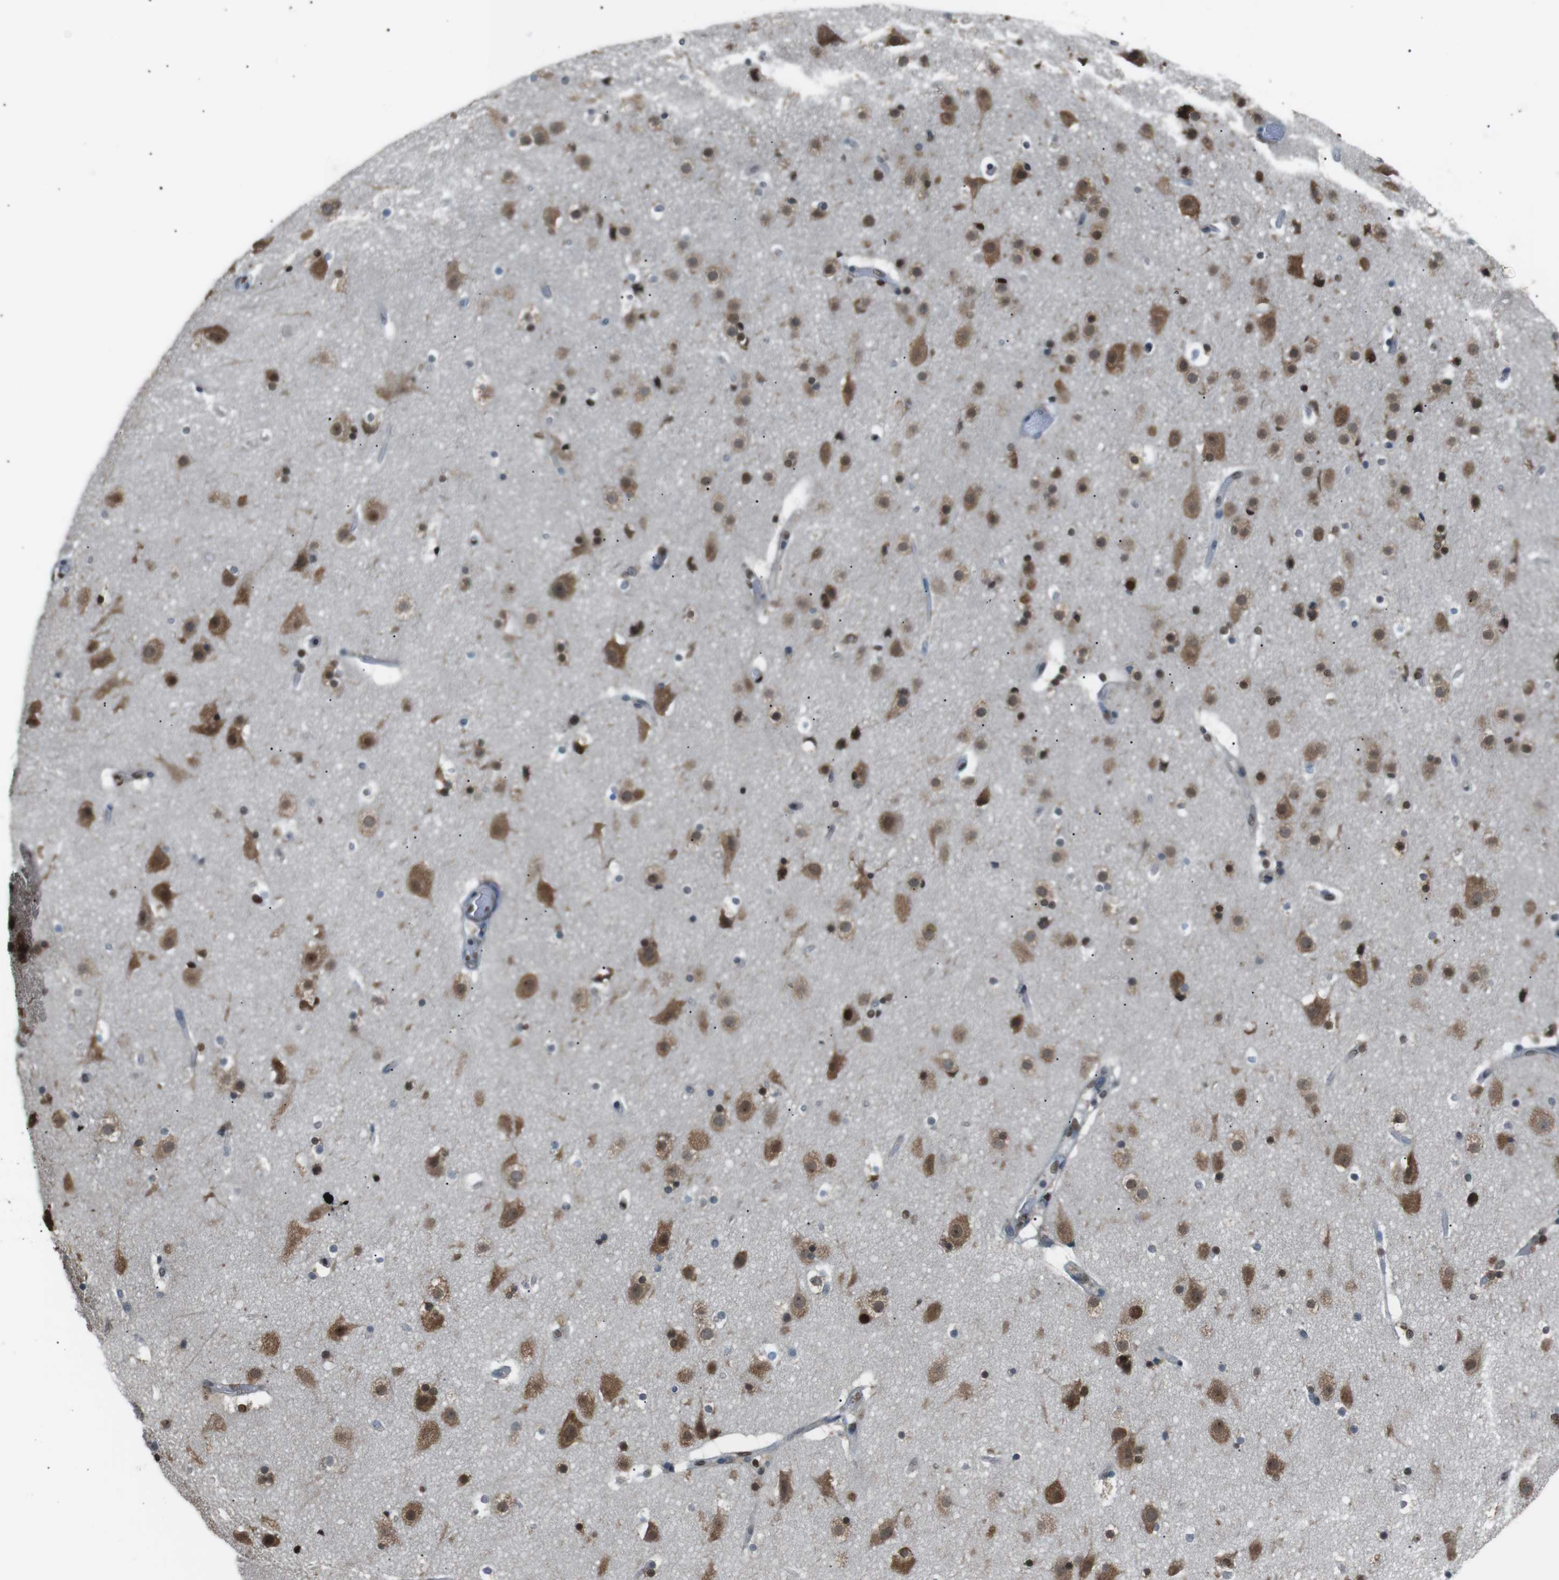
{"staining": {"intensity": "moderate", "quantity": "25%-75%", "location": "nuclear"}, "tissue": "cerebral cortex", "cell_type": "Endothelial cells", "image_type": "normal", "snomed": [{"axis": "morphology", "description": "Normal tissue, NOS"}, {"axis": "topography", "description": "Cerebral cortex"}], "caption": "Immunohistochemistry (IHC) image of normal cerebral cortex: cerebral cortex stained using immunohistochemistry demonstrates medium levels of moderate protein expression localized specifically in the nuclear of endothelial cells, appearing as a nuclear brown color.", "gene": "SRPK2", "patient": {"sex": "male", "age": 57}}